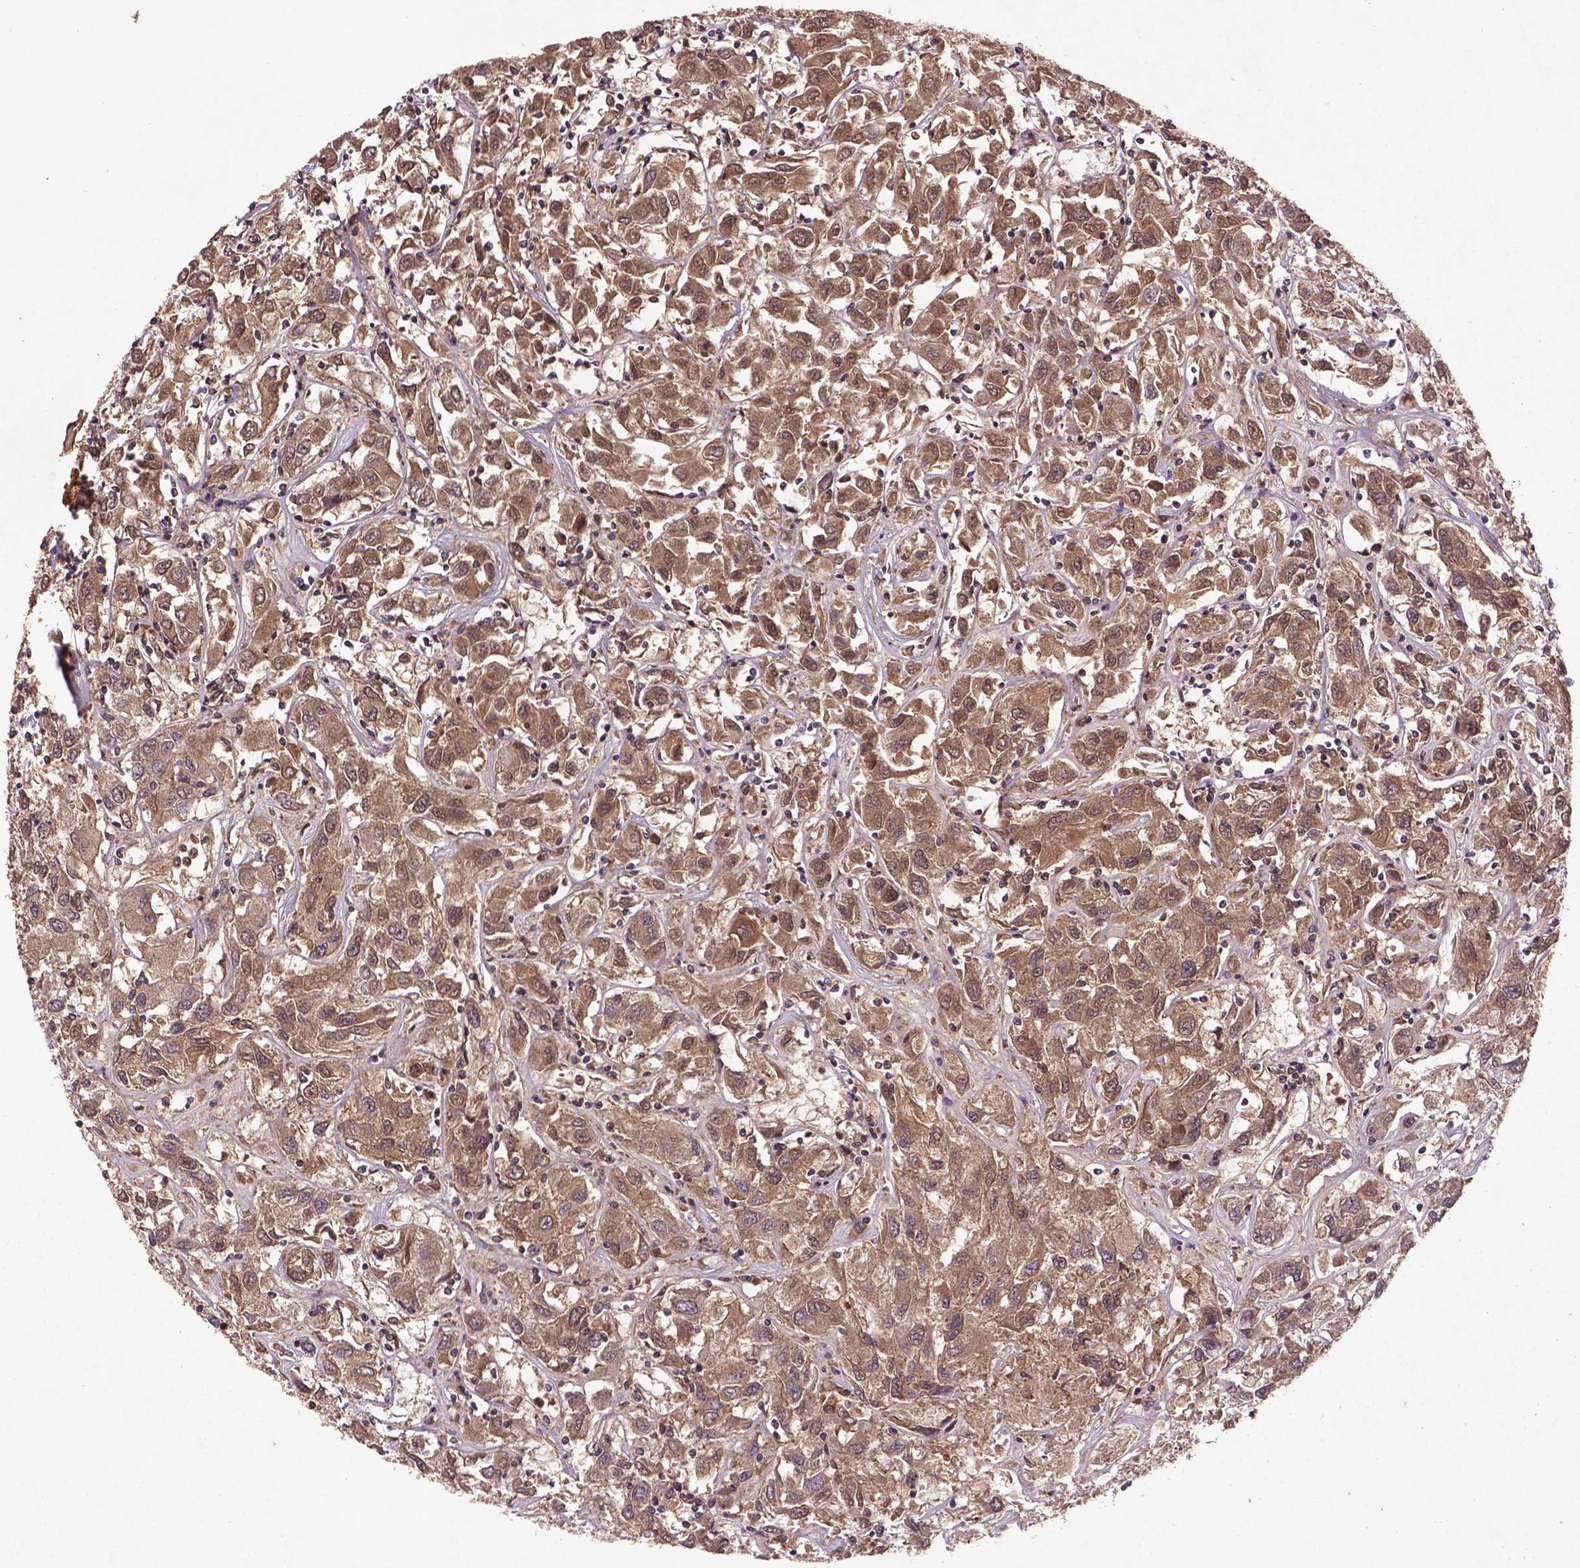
{"staining": {"intensity": "moderate", "quantity": ">75%", "location": "cytoplasmic/membranous,nuclear"}, "tissue": "renal cancer", "cell_type": "Tumor cells", "image_type": "cancer", "snomed": [{"axis": "morphology", "description": "Adenocarcinoma, NOS"}, {"axis": "topography", "description": "Kidney"}], "caption": "This photomicrograph demonstrates immunohistochemistry (IHC) staining of renal cancer (adenocarcinoma), with medium moderate cytoplasmic/membranous and nuclear expression in approximately >75% of tumor cells.", "gene": "NIPAL2", "patient": {"sex": "female", "age": 76}}